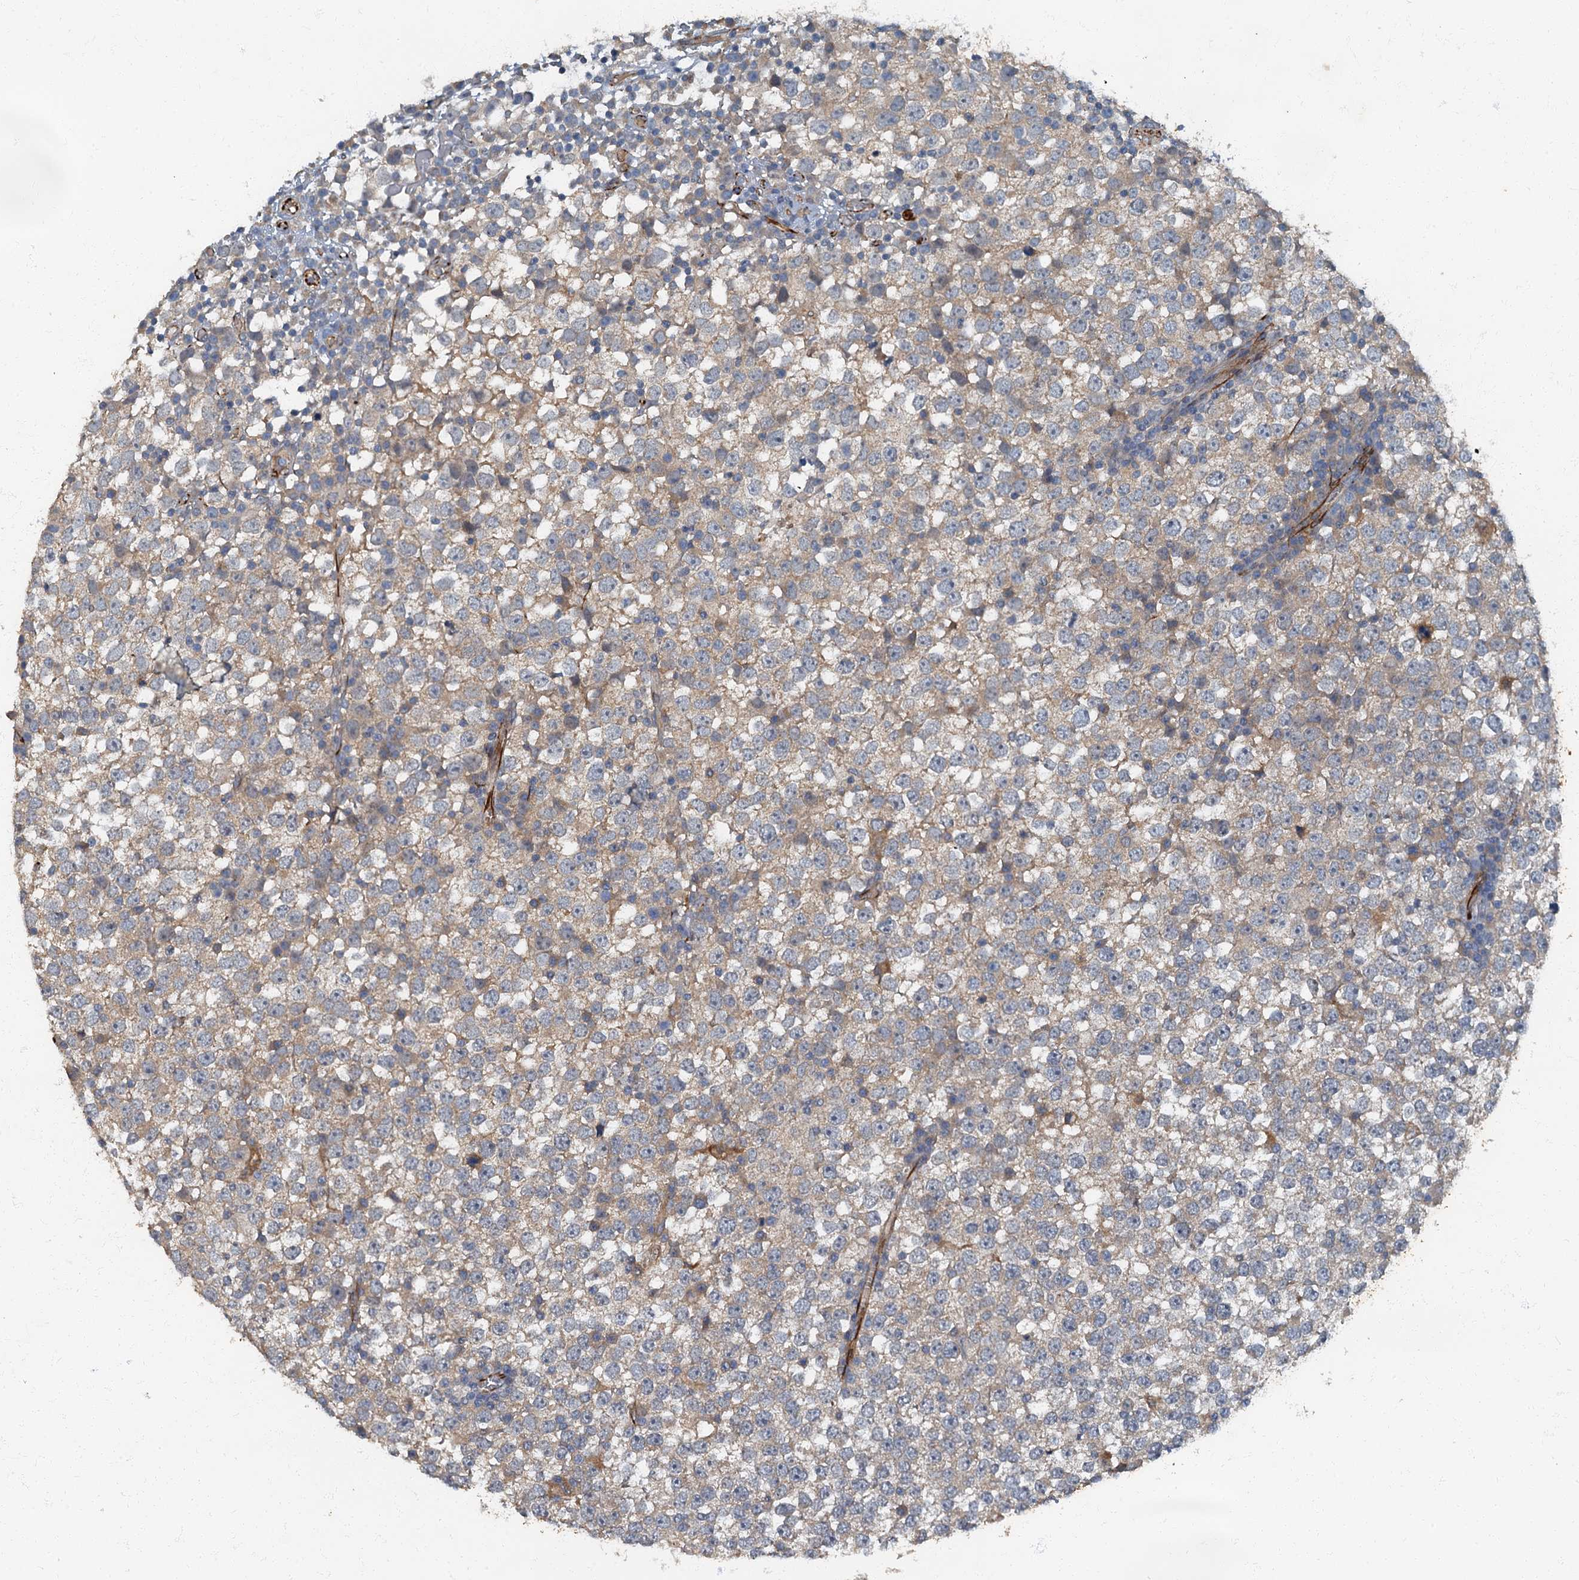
{"staining": {"intensity": "weak", "quantity": "<25%", "location": "cytoplasmic/membranous"}, "tissue": "testis cancer", "cell_type": "Tumor cells", "image_type": "cancer", "snomed": [{"axis": "morphology", "description": "Seminoma, NOS"}, {"axis": "topography", "description": "Testis"}], "caption": "Micrograph shows no significant protein positivity in tumor cells of testis cancer (seminoma). The staining was performed using DAB (3,3'-diaminobenzidine) to visualize the protein expression in brown, while the nuclei were stained in blue with hematoxylin (Magnification: 20x).", "gene": "ARL11", "patient": {"sex": "male", "age": 65}}